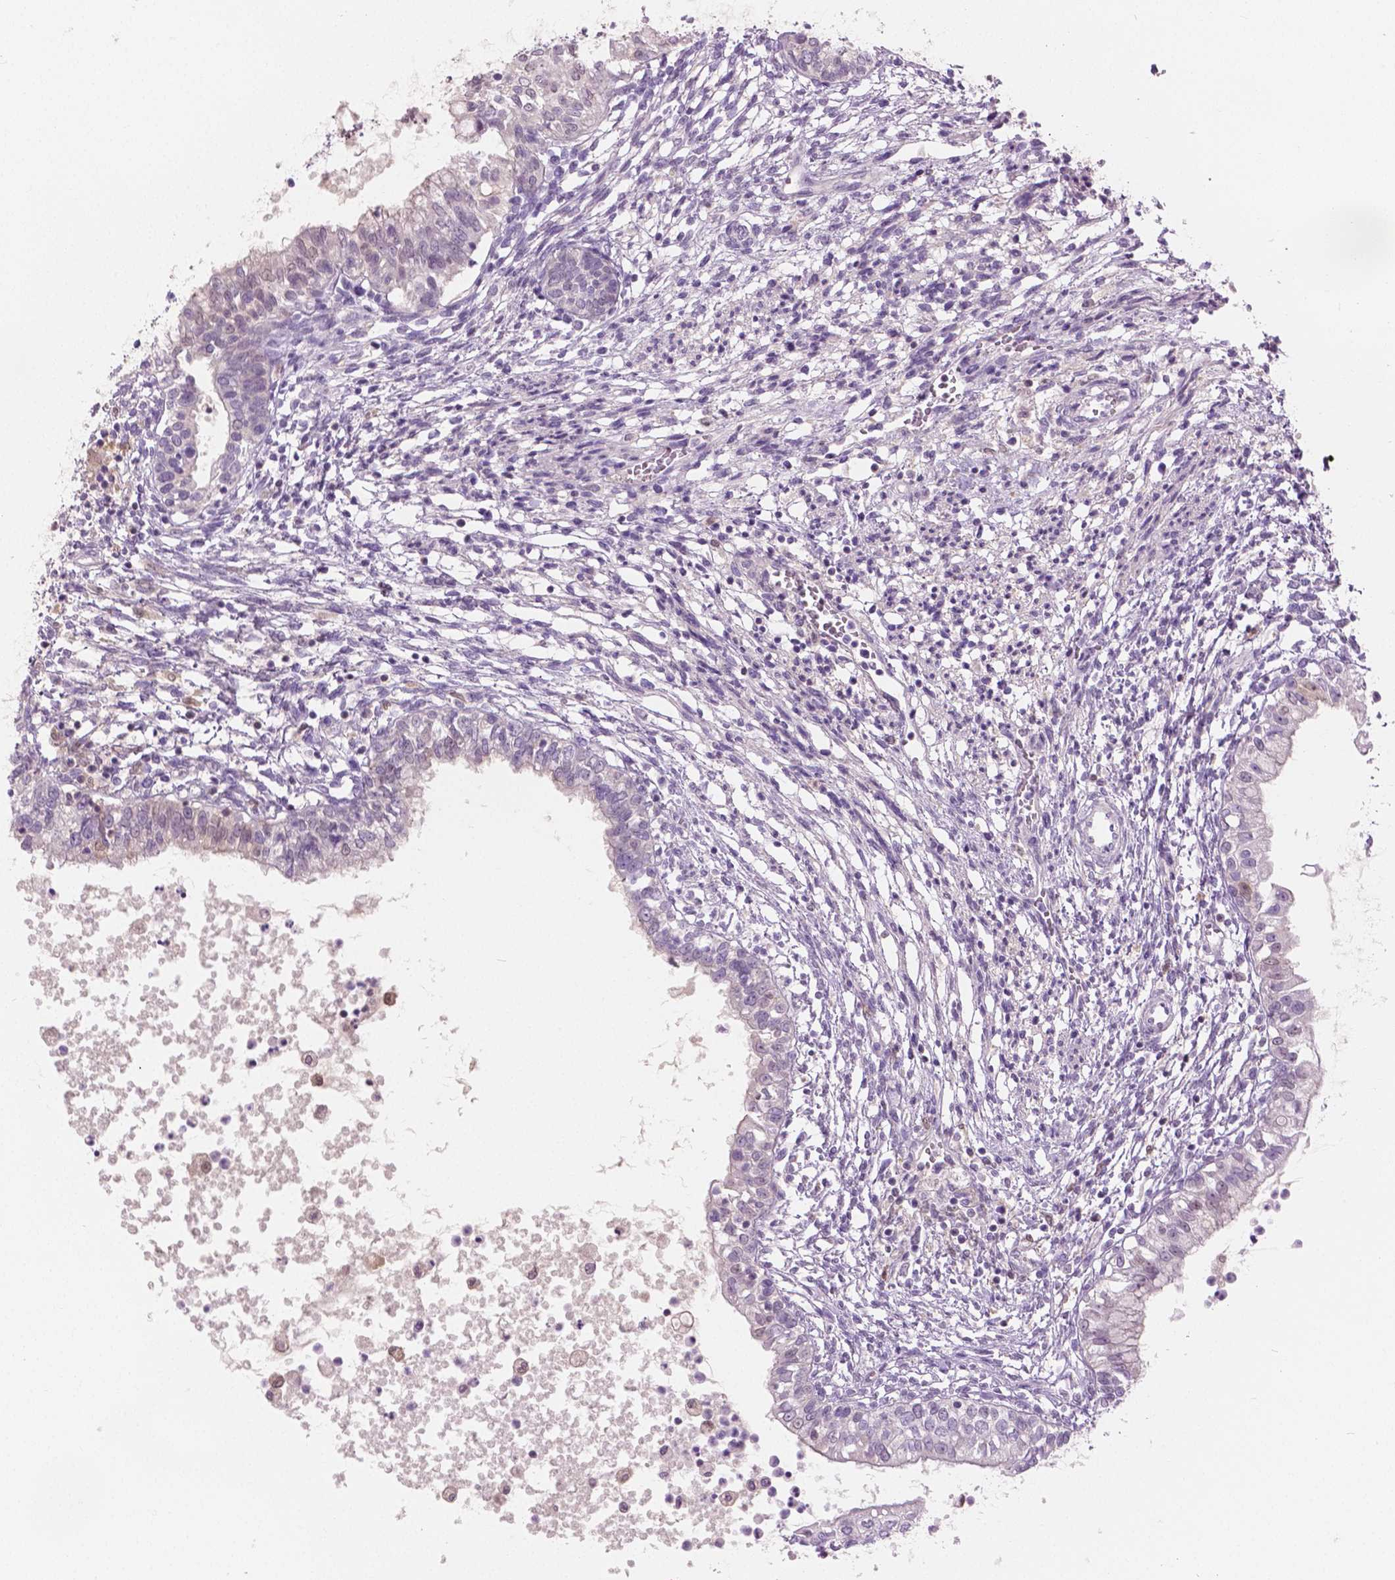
{"staining": {"intensity": "negative", "quantity": "none", "location": "none"}, "tissue": "testis cancer", "cell_type": "Tumor cells", "image_type": "cancer", "snomed": [{"axis": "morphology", "description": "Carcinoma, Embryonal, NOS"}, {"axis": "topography", "description": "Testis"}], "caption": "A micrograph of testis cancer stained for a protein shows no brown staining in tumor cells.", "gene": "GALM", "patient": {"sex": "male", "age": 37}}